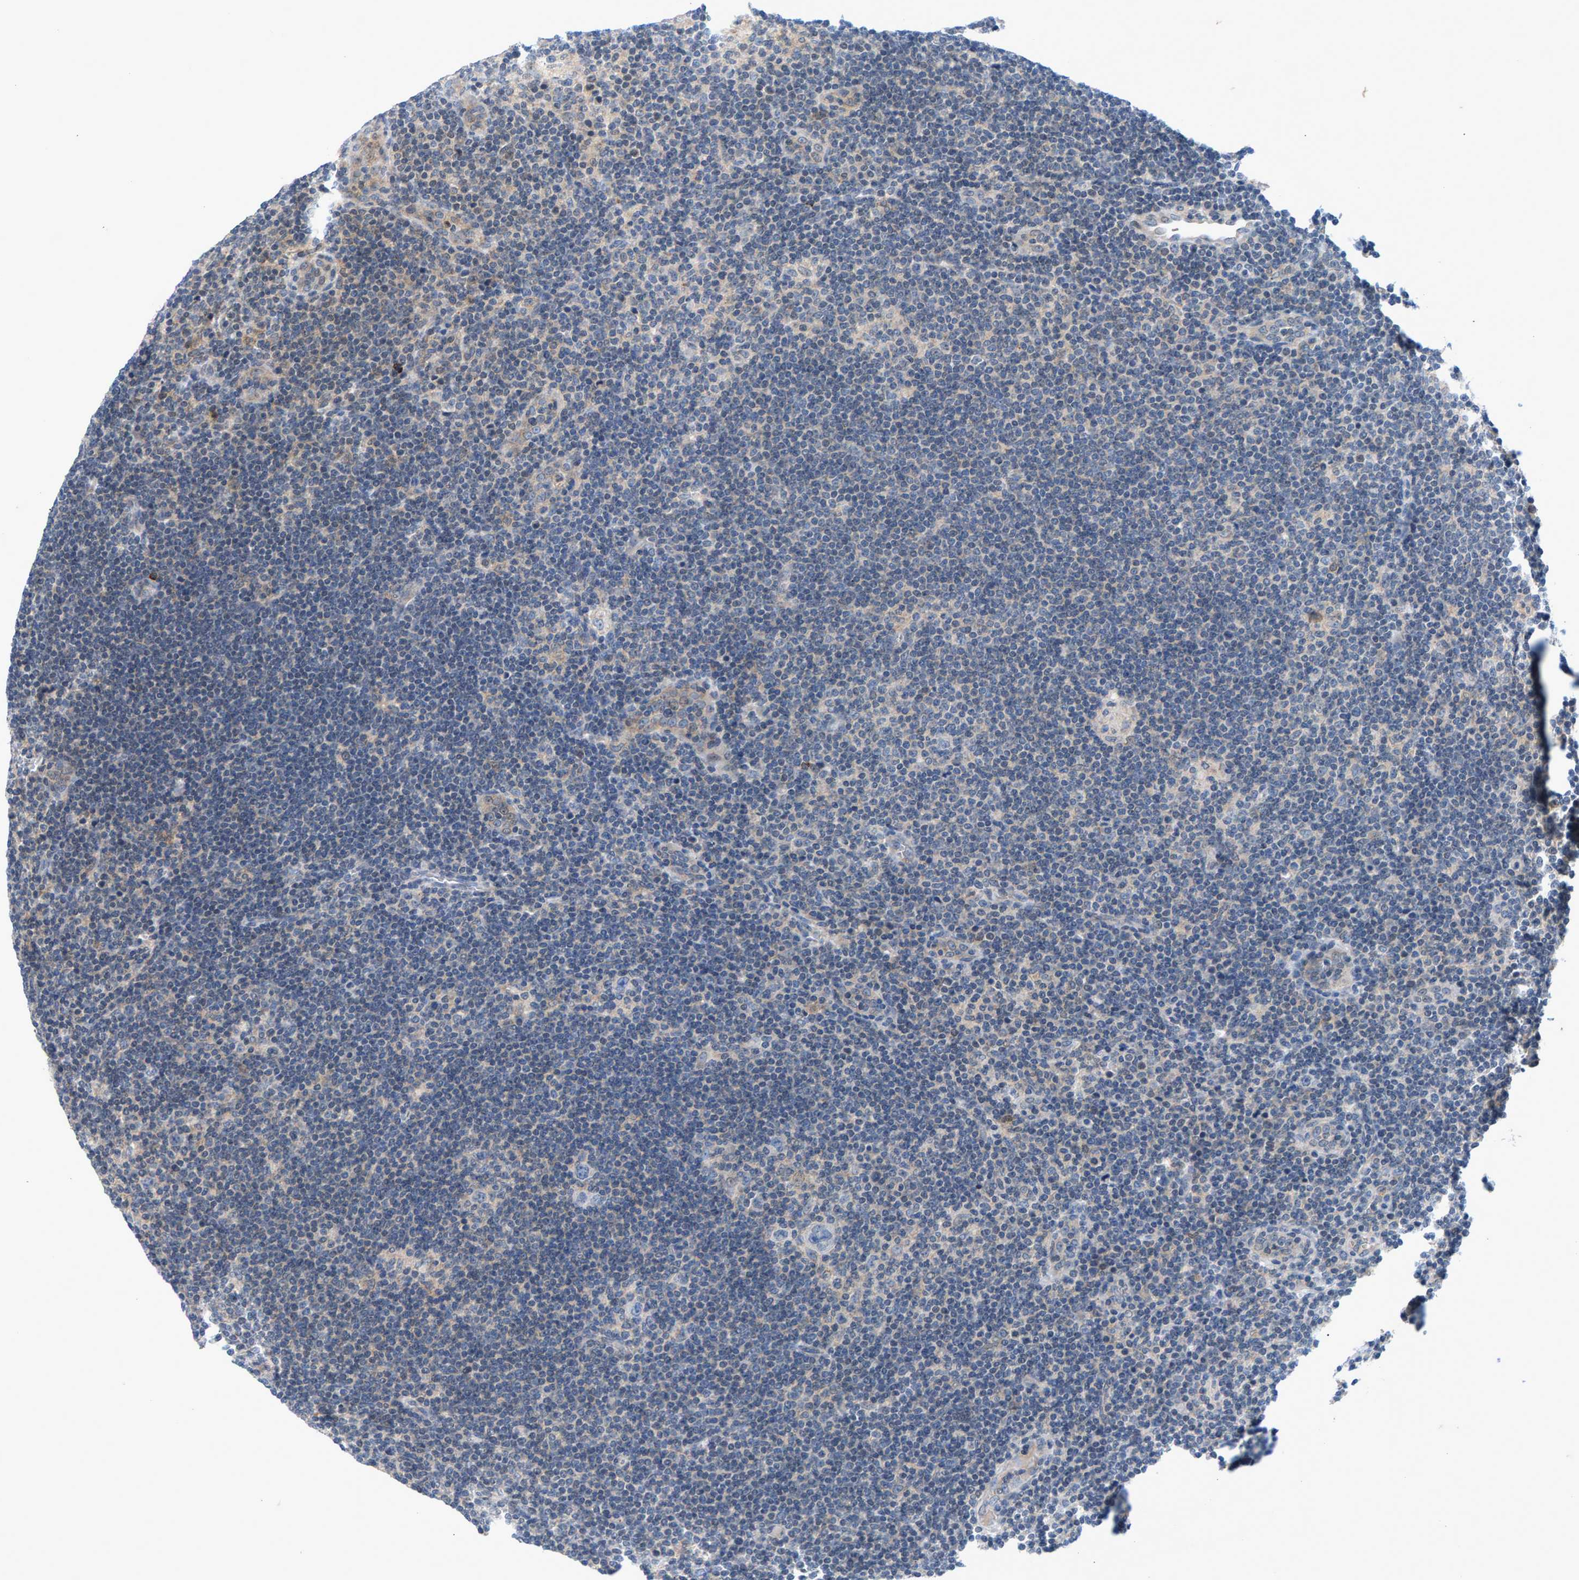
{"staining": {"intensity": "negative", "quantity": "none", "location": "none"}, "tissue": "lymphoma", "cell_type": "Tumor cells", "image_type": "cancer", "snomed": [{"axis": "morphology", "description": "Hodgkin's disease, NOS"}, {"axis": "topography", "description": "Lymph node"}], "caption": "An immunohistochemistry histopathology image of lymphoma is shown. There is no staining in tumor cells of lymphoma.", "gene": "ZPR1", "patient": {"sex": "female", "age": 57}}